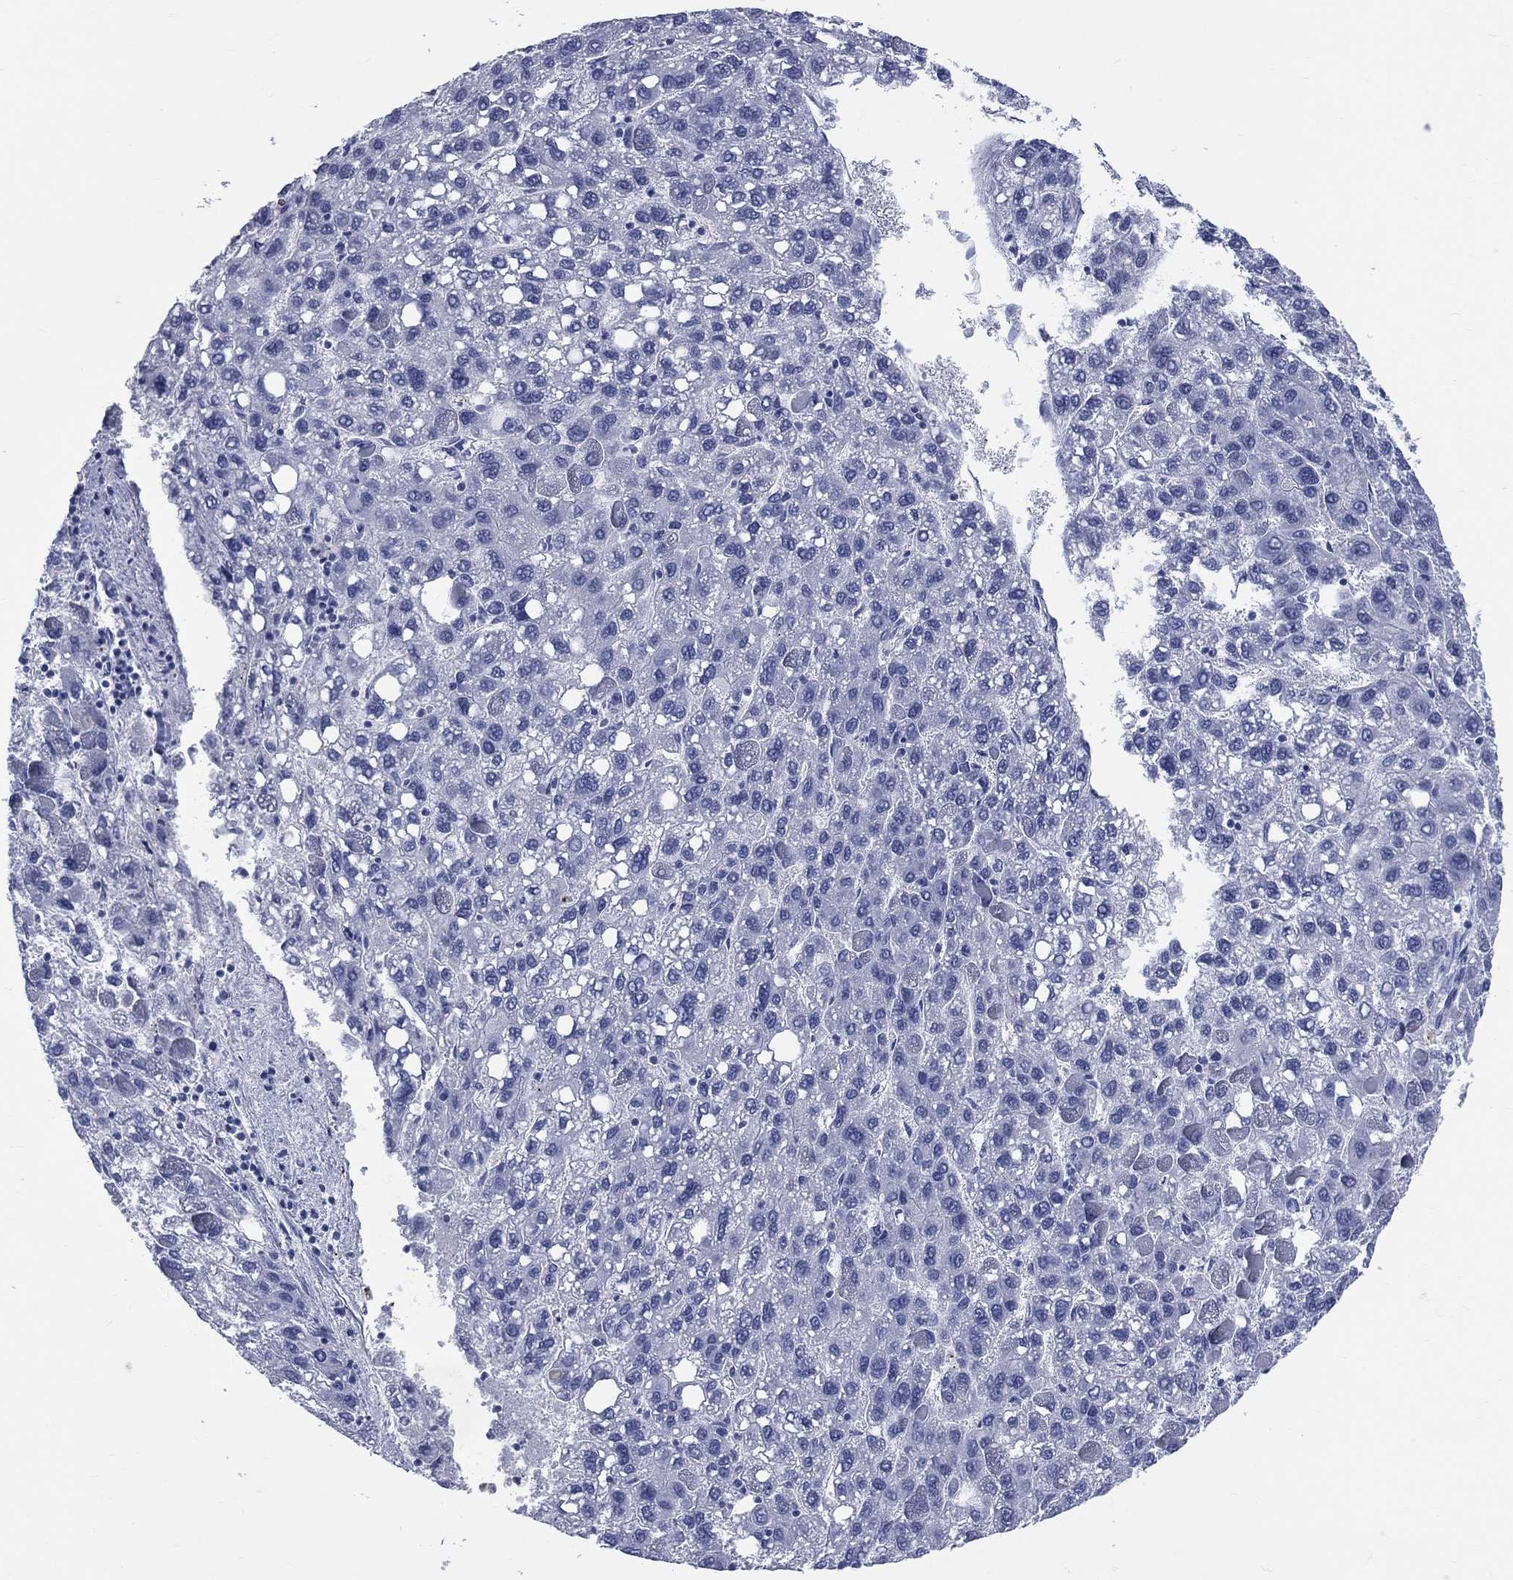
{"staining": {"intensity": "negative", "quantity": "none", "location": "none"}, "tissue": "liver cancer", "cell_type": "Tumor cells", "image_type": "cancer", "snomed": [{"axis": "morphology", "description": "Carcinoma, Hepatocellular, NOS"}, {"axis": "topography", "description": "Liver"}], "caption": "Protein analysis of liver cancer displays no significant expression in tumor cells.", "gene": "MLLT10", "patient": {"sex": "female", "age": 82}}